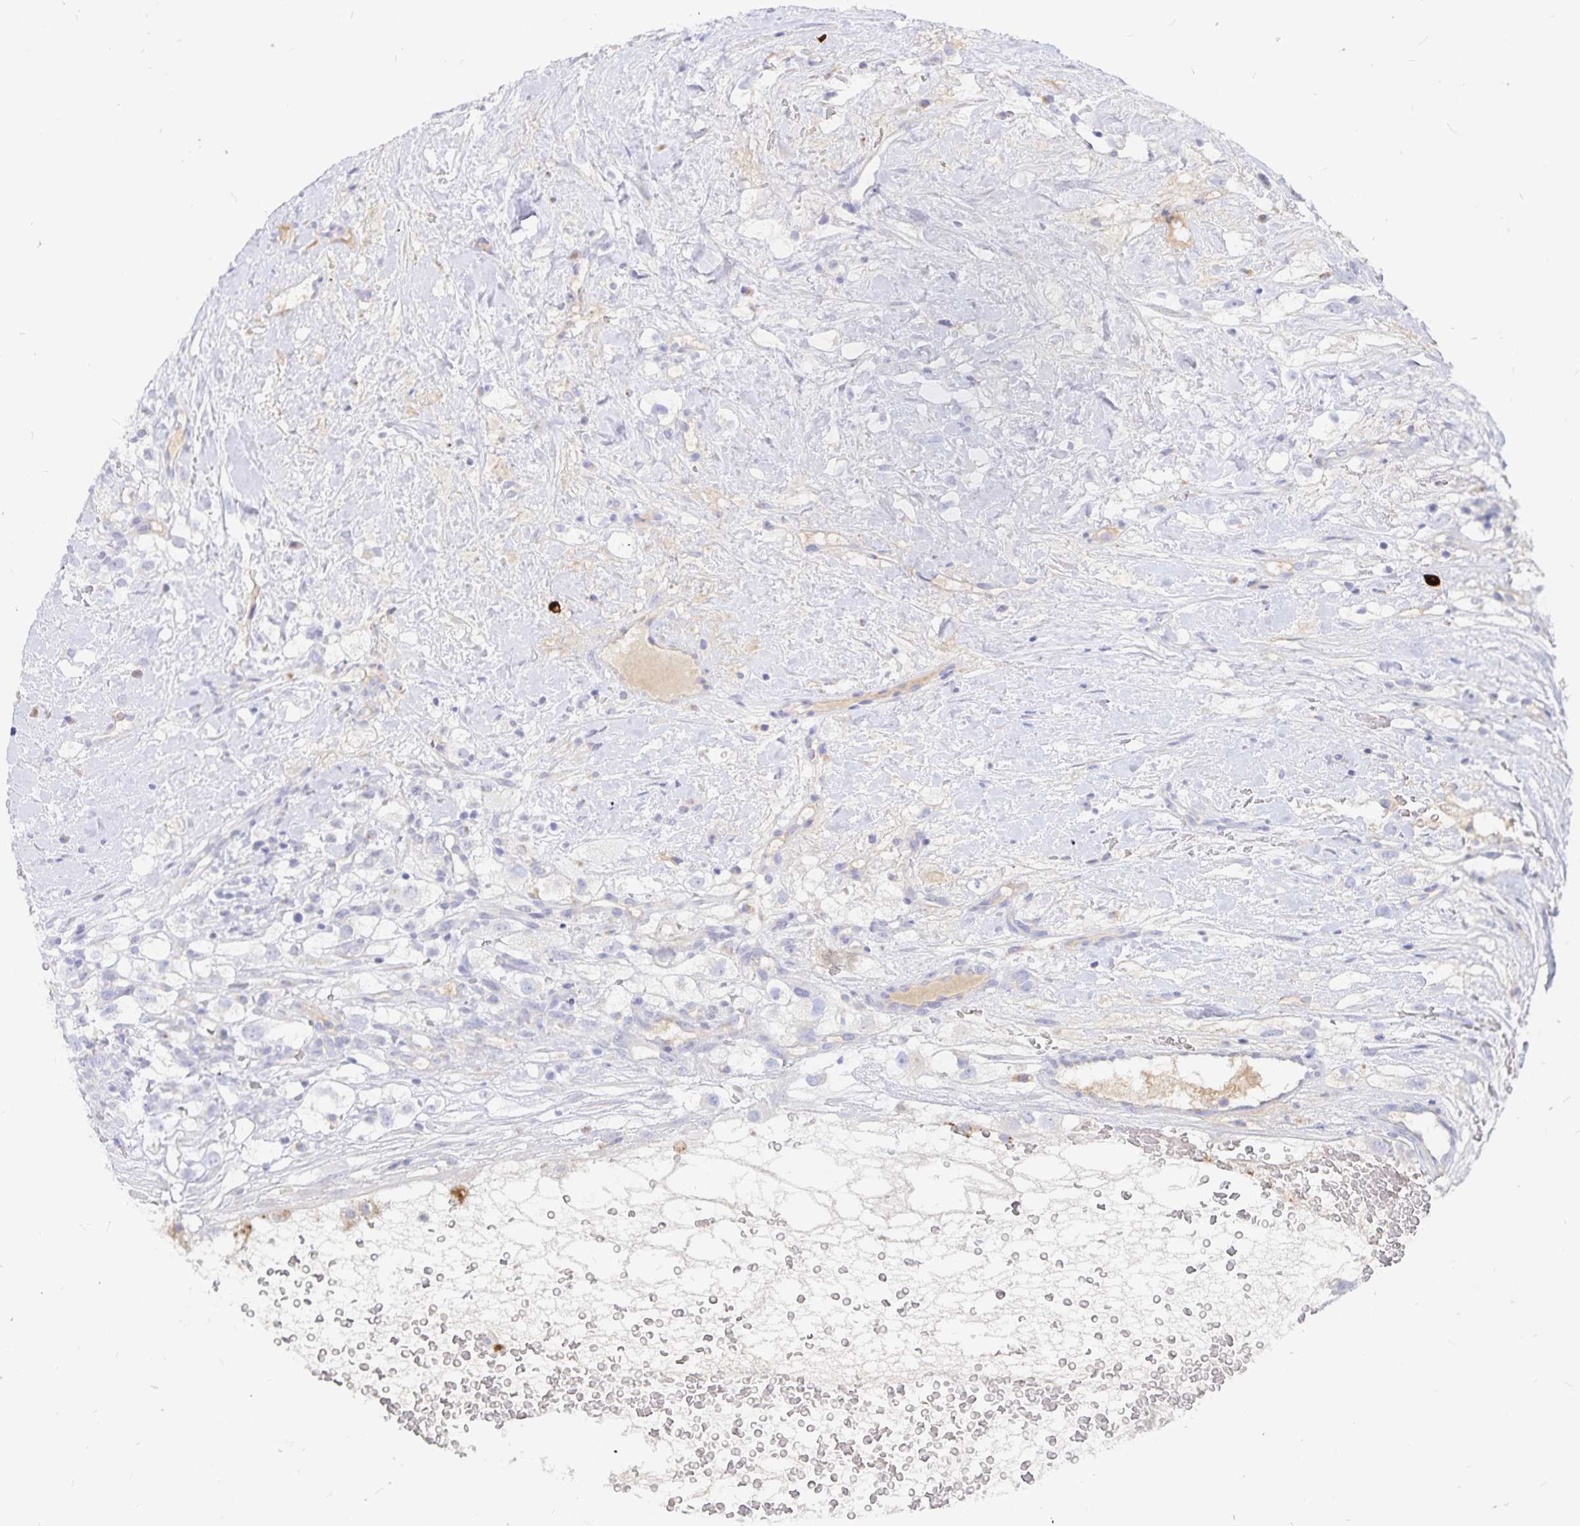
{"staining": {"intensity": "negative", "quantity": "none", "location": "none"}, "tissue": "renal cancer", "cell_type": "Tumor cells", "image_type": "cancer", "snomed": [{"axis": "morphology", "description": "Adenocarcinoma, NOS"}, {"axis": "topography", "description": "Kidney"}], "caption": "DAB (3,3'-diaminobenzidine) immunohistochemical staining of human adenocarcinoma (renal) displays no significant expression in tumor cells.", "gene": "PKHD1", "patient": {"sex": "male", "age": 59}}